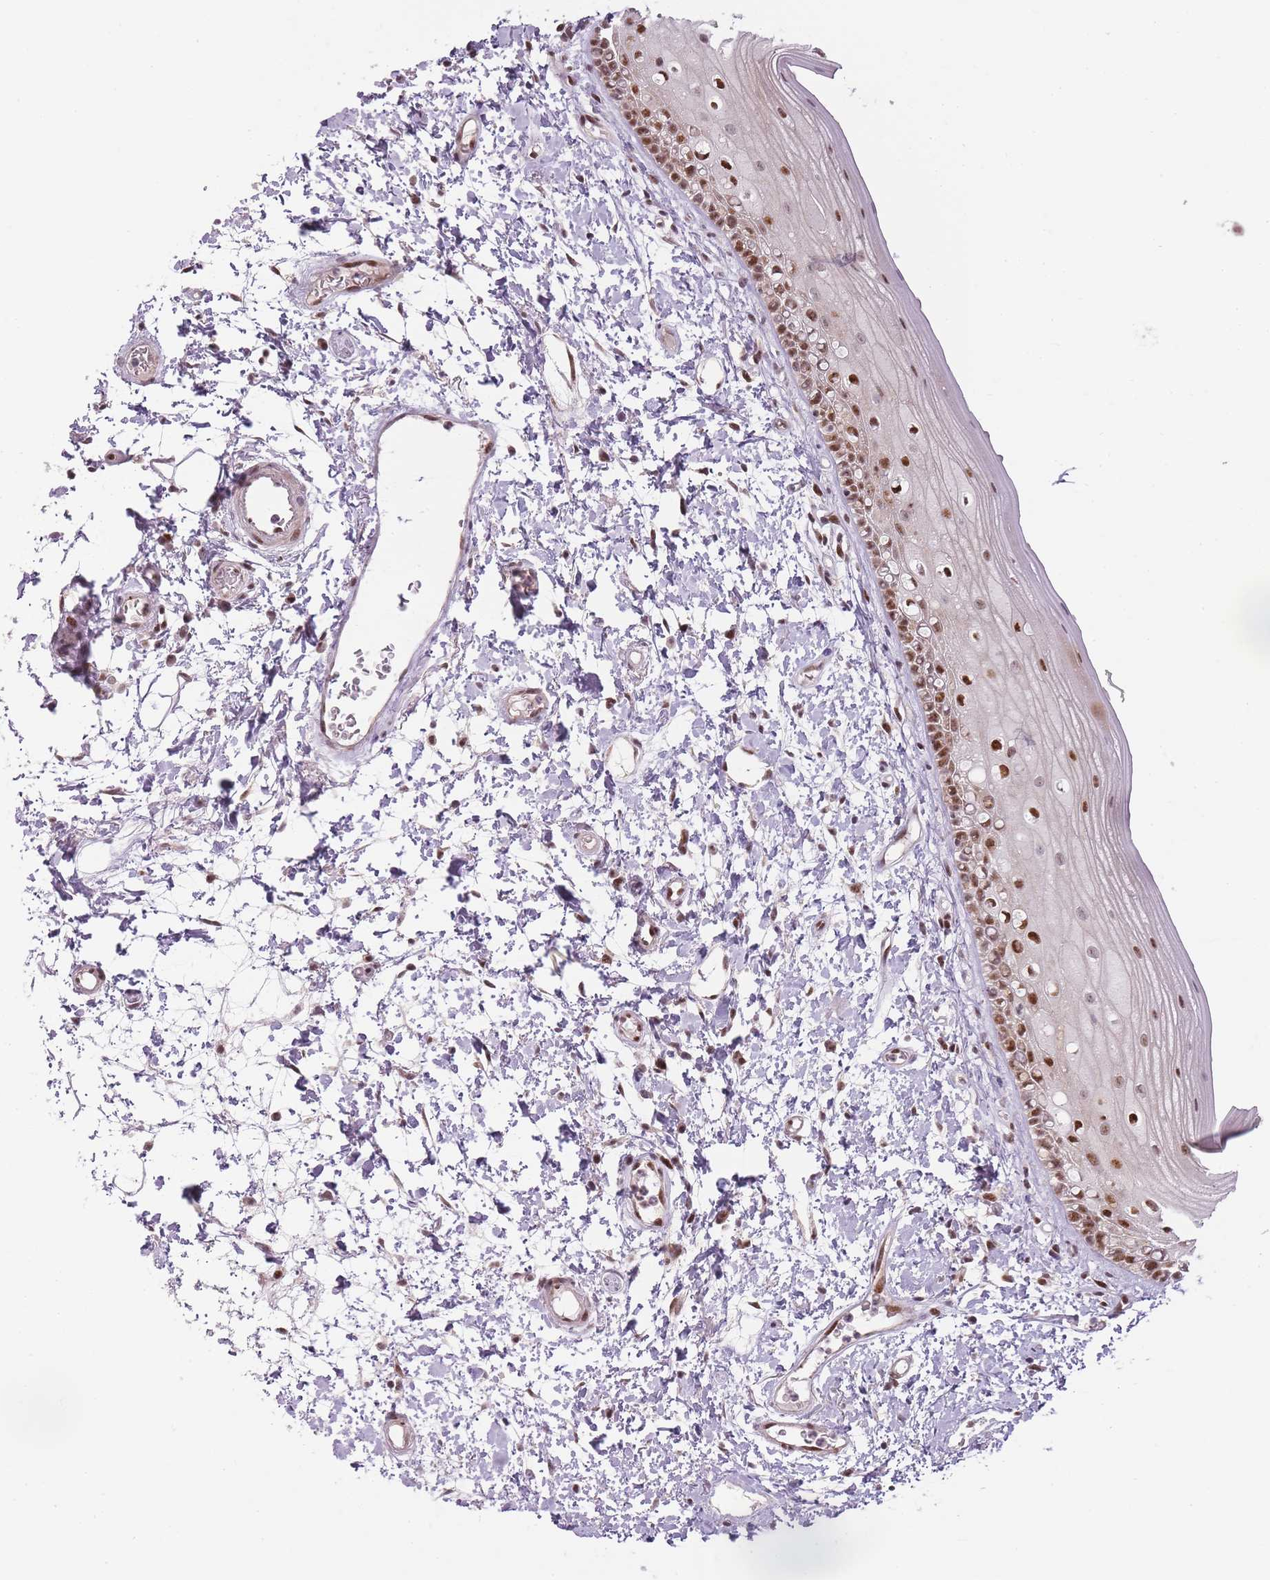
{"staining": {"intensity": "moderate", "quantity": ">75%", "location": "nuclear"}, "tissue": "oral mucosa", "cell_type": "Squamous epithelial cells", "image_type": "normal", "snomed": [{"axis": "morphology", "description": "Normal tissue, NOS"}, {"axis": "topography", "description": "Oral tissue"}], "caption": "This image exhibits IHC staining of normal human oral mucosa, with medium moderate nuclear staining in about >75% of squamous epithelial cells.", "gene": "OGG1", "patient": {"sex": "female", "age": 76}}